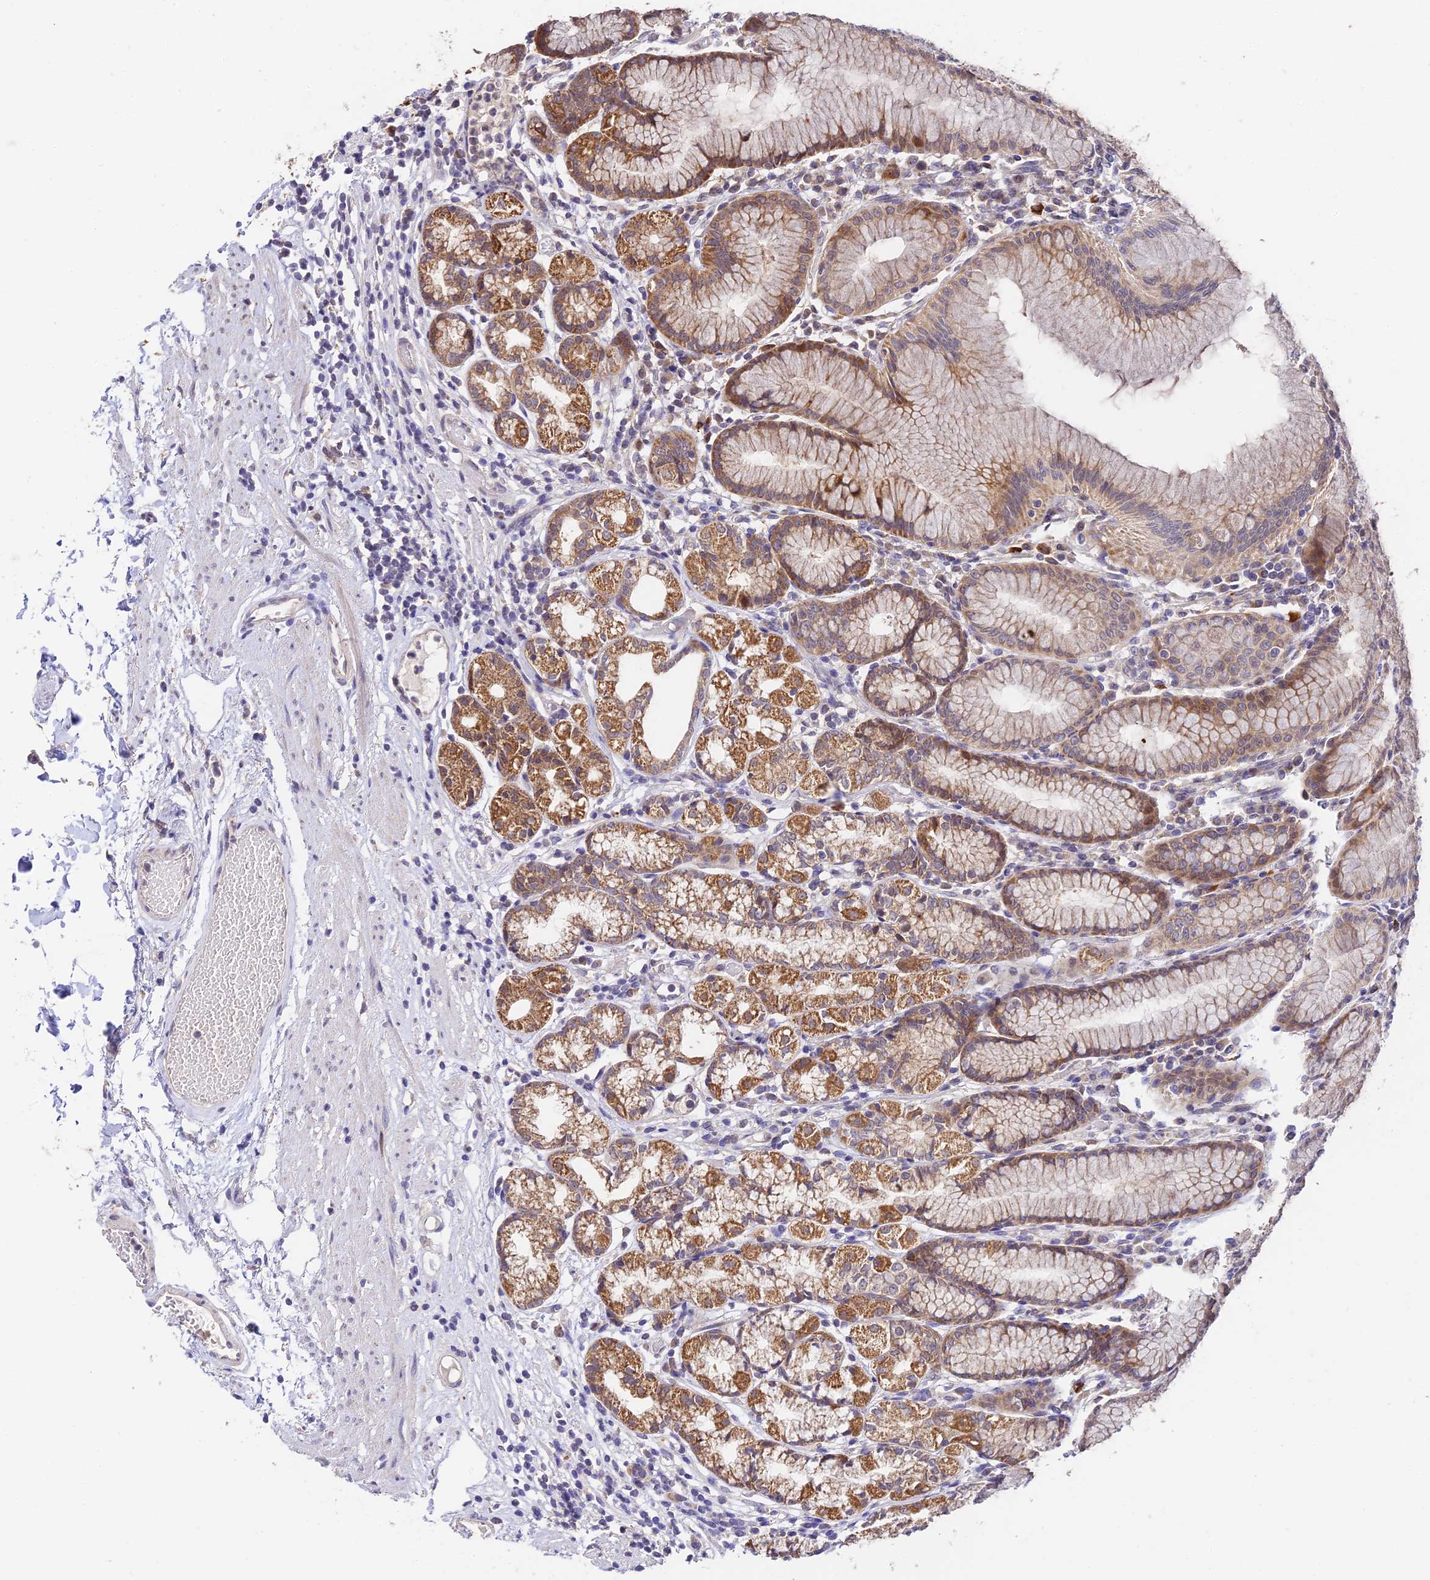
{"staining": {"intensity": "moderate", "quantity": ">75%", "location": "cytoplasmic/membranous"}, "tissue": "stomach", "cell_type": "Glandular cells", "image_type": "normal", "snomed": [{"axis": "morphology", "description": "Normal tissue, NOS"}, {"axis": "topography", "description": "Stomach"}], "caption": "The image reveals staining of benign stomach, revealing moderate cytoplasmic/membranous protein staining (brown color) within glandular cells. (DAB IHC, brown staining for protein, blue staining for nuclei).", "gene": "C3orf20", "patient": {"sex": "female", "age": 57}}